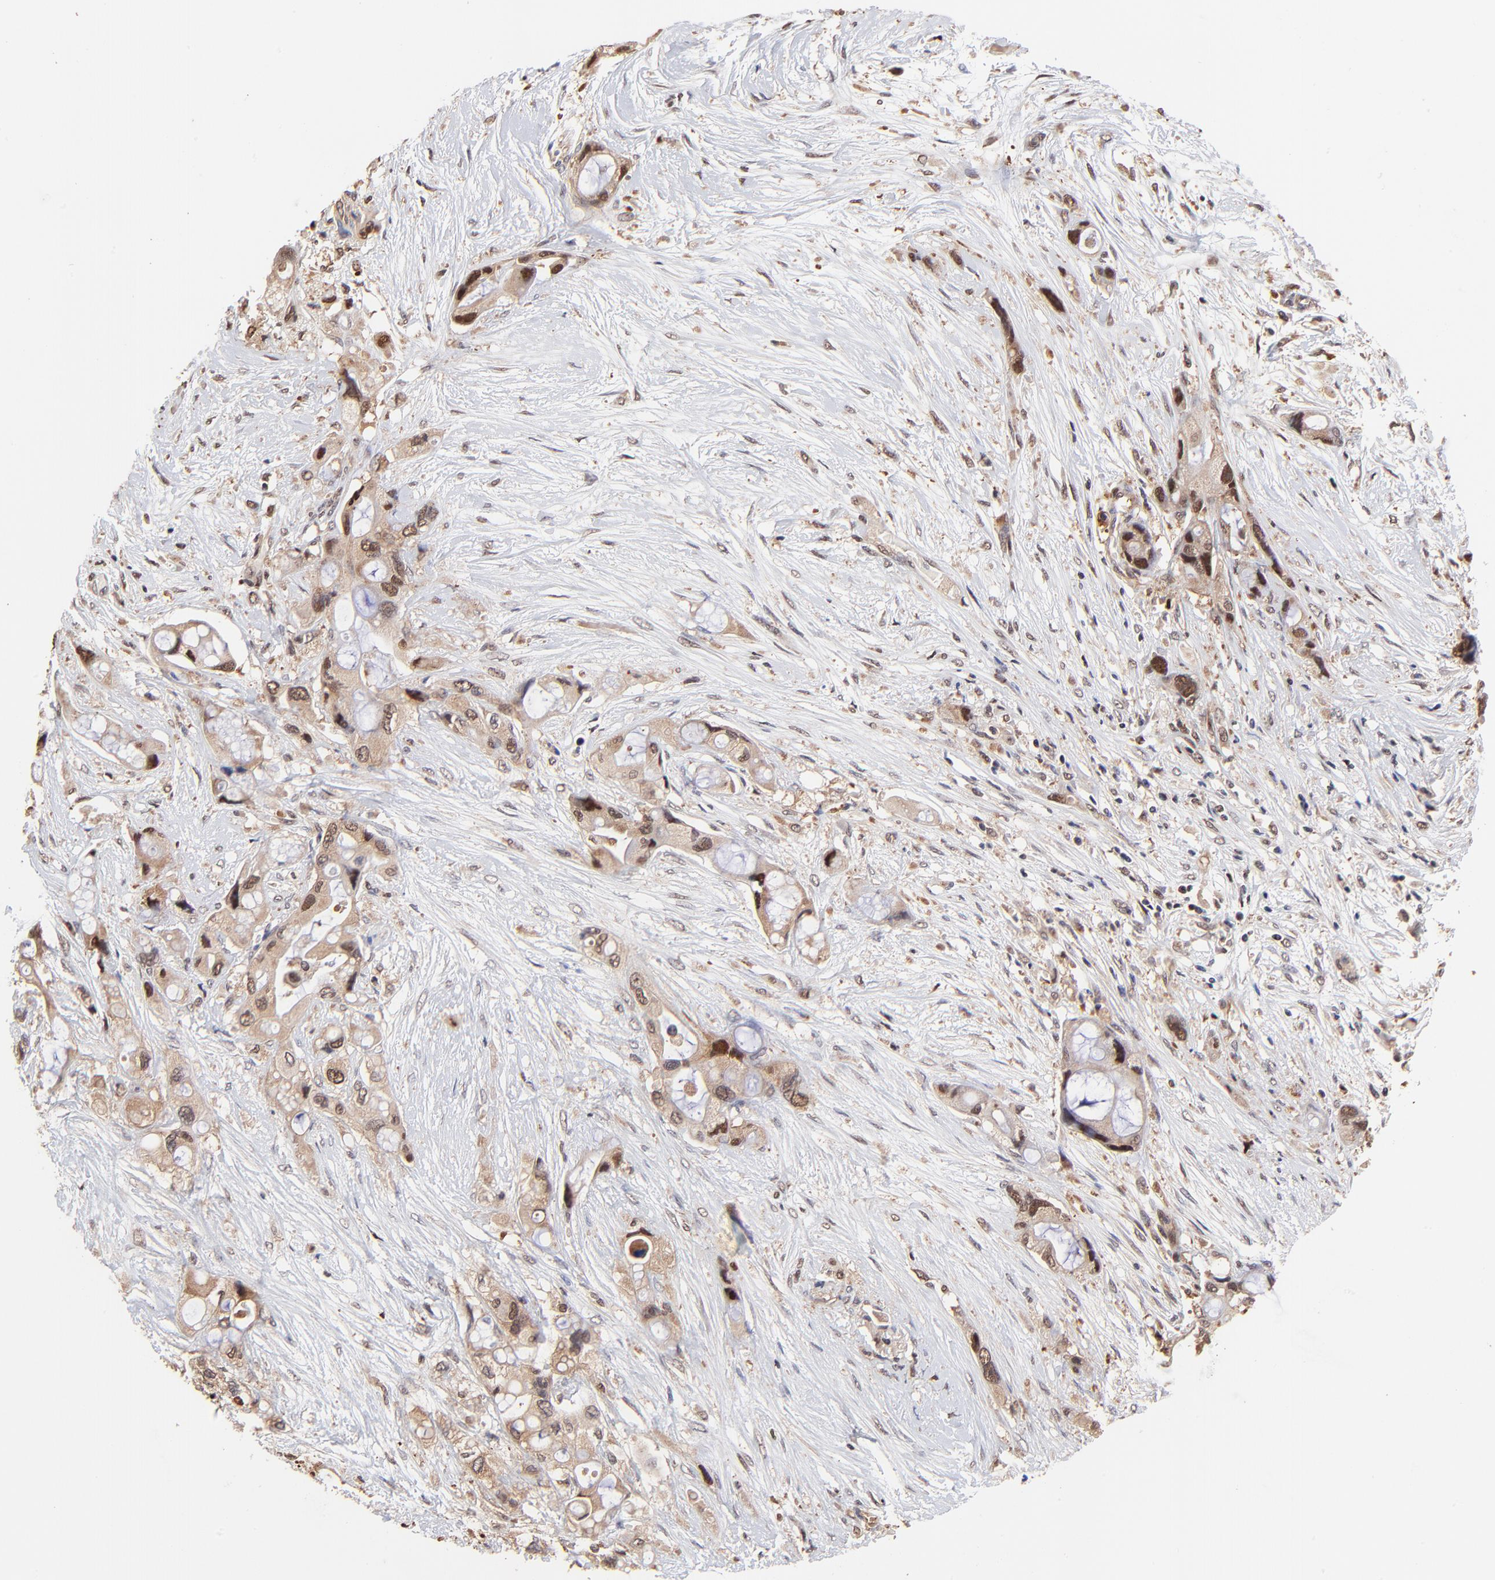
{"staining": {"intensity": "moderate", "quantity": ">75%", "location": "cytoplasmic/membranous,nuclear"}, "tissue": "pancreatic cancer", "cell_type": "Tumor cells", "image_type": "cancer", "snomed": [{"axis": "morphology", "description": "Adenocarcinoma, NOS"}, {"axis": "topography", "description": "Pancreas"}], "caption": "Immunohistochemistry photomicrograph of neoplastic tissue: human pancreatic cancer stained using immunohistochemistry (IHC) shows medium levels of moderate protein expression localized specifically in the cytoplasmic/membranous and nuclear of tumor cells, appearing as a cytoplasmic/membranous and nuclear brown color.", "gene": "PSMA6", "patient": {"sex": "female", "age": 59}}